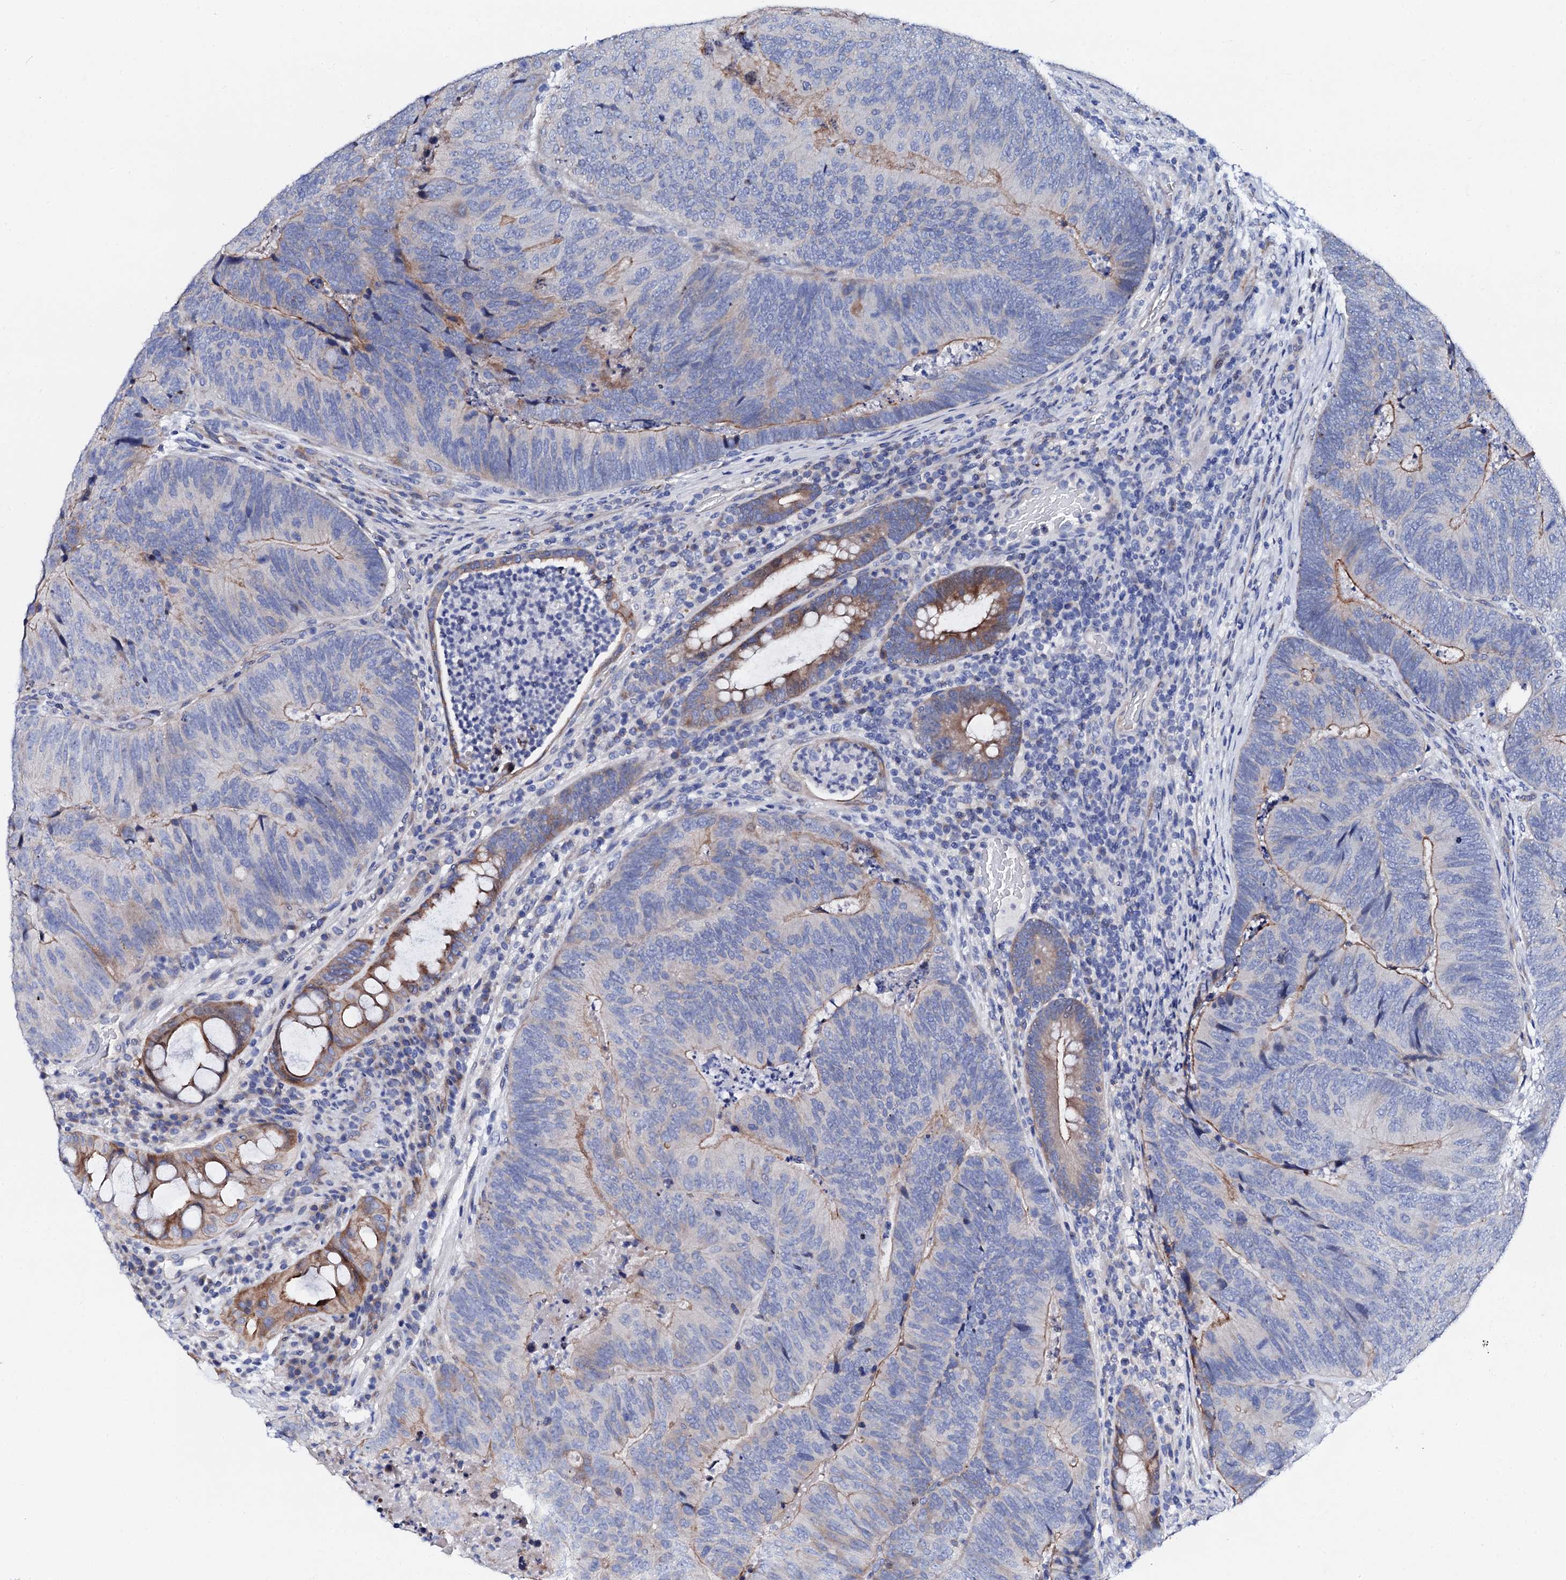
{"staining": {"intensity": "weak", "quantity": "25%-75%", "location": "cytoplasmic/membranous"}, "tissue": "colorectal cancer", "cell_type": "Tumor cells", "image_type": "cancer", "snomed": [{"axis": "morphology", "description": "Adenocarcinoma, NOS"}, {"axis": "topography", "description": "Colon"}], "caption": "Brown immunohistochemical staining in colorectal cancer reveals weak cytoplasmic/membranous positivity in about 25%-75% of tumor cells.", "gene": "TRDN", "patient": {"sex": "female", "age": 67}}